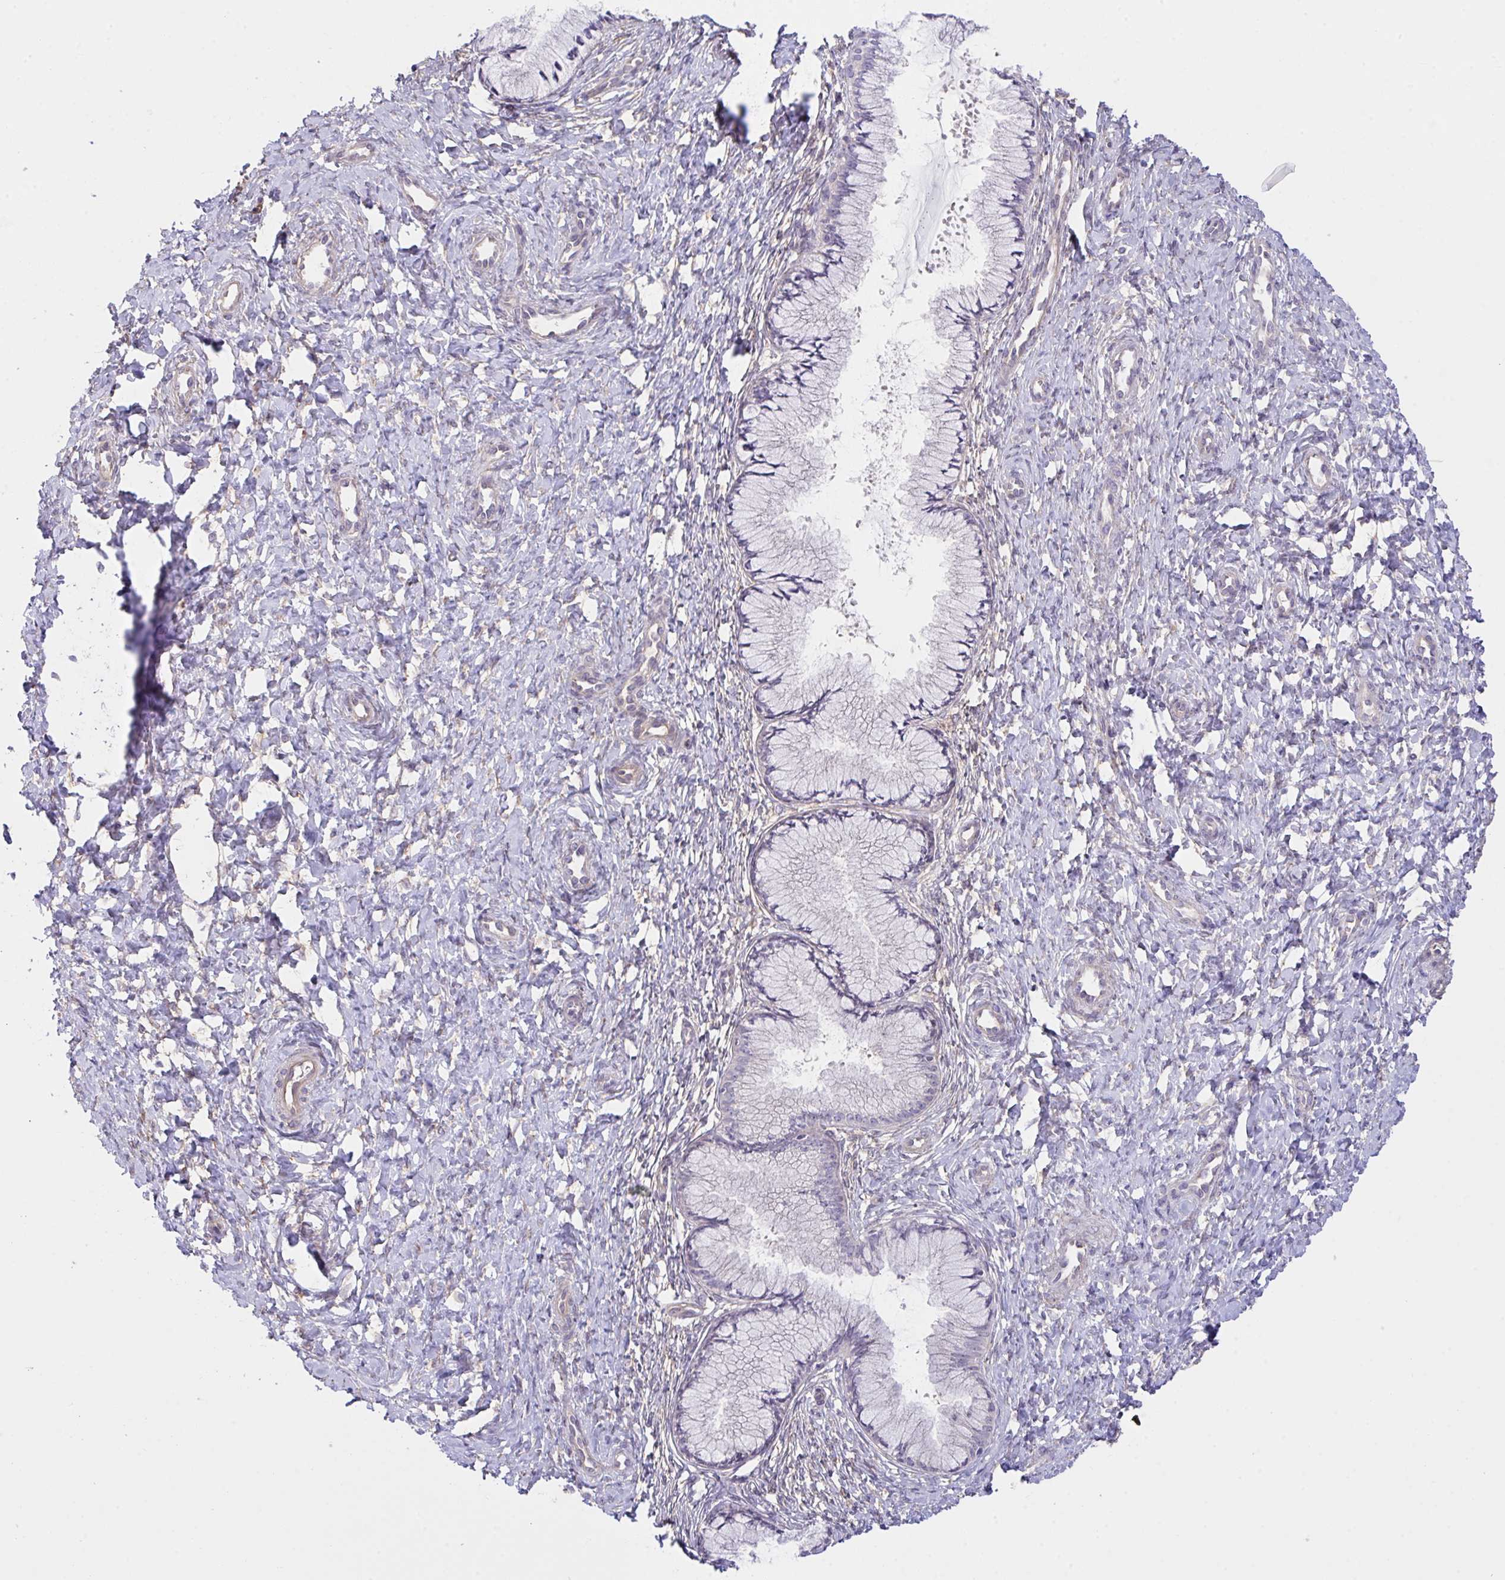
{"staining": {"intensity": "negative", "quantity": "none", "location": "none"}, "tissue": "cervix", "cell_type": "Glandular cells", "image_type": "normal", "snomed": [{"axis": "morphology", "description": "Normal tissue, NOS"}, {"axis": "topography", "description": "Cervix"}], "caption": "The IHC photomicrograph has no significant expression in glandular cells of cervix. (DAB (3,3'-diaminobenzidine) IHC with hematoxylin counter stain).", "gene": "RHOXF1", "patient": {"sex": "female", "age": 37}}